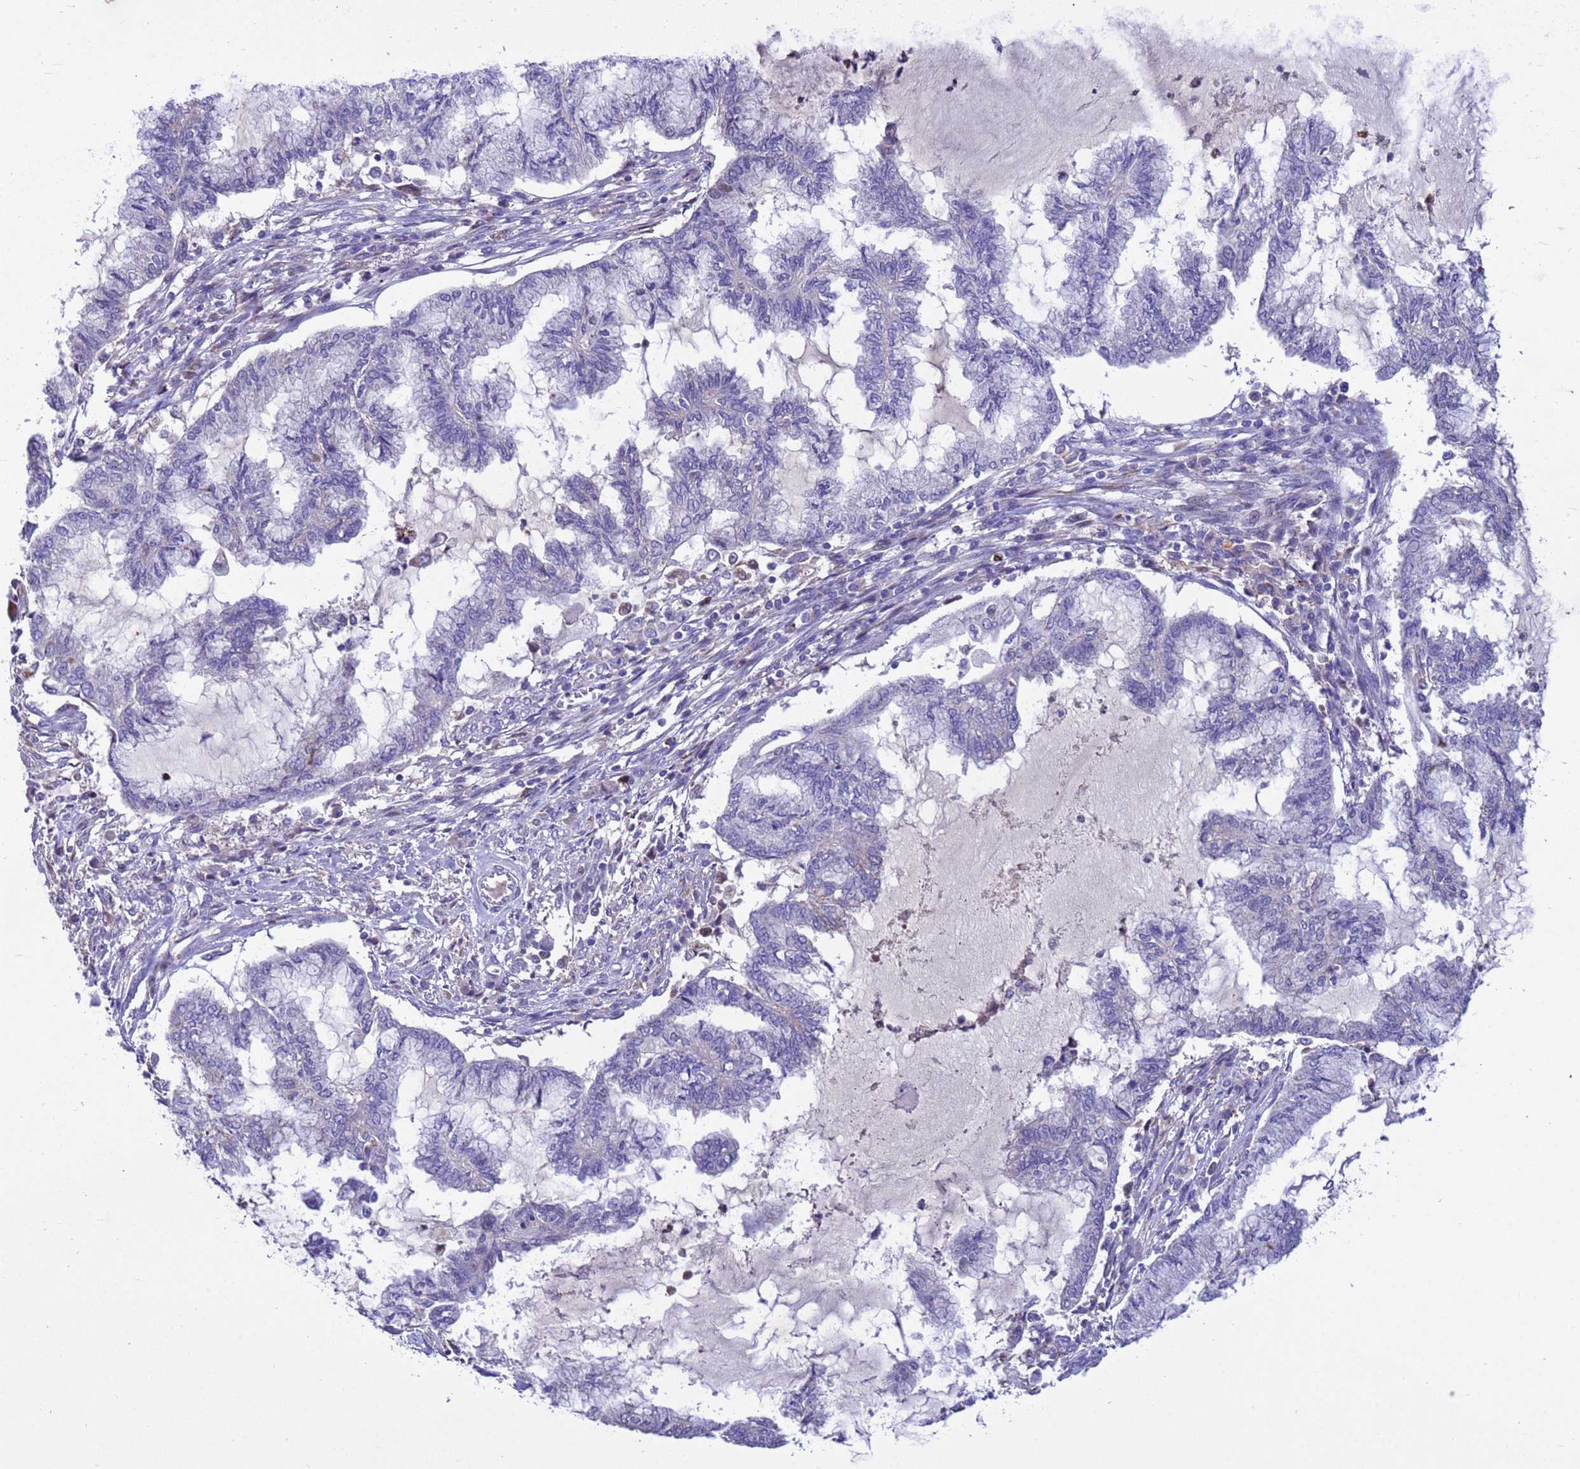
{"staining": {"intensity": "negative", "quantity": "none", "location": "none"}, "tissue": "endometrial cancer", "cell_type": "Tumor cells", "image_type": "cancer", "snomed": [{"axis": "morphology", "description": "Adenocarcinoma, NOS"}, {"axis": "topography", "description": "Endometrium"}], "caption": "Tumor cells show no significant expression in endometrial cancer (adenocarcinoma).", "gene": "TUBGCP3", "patient": {"sex": "female", "age": 86}}